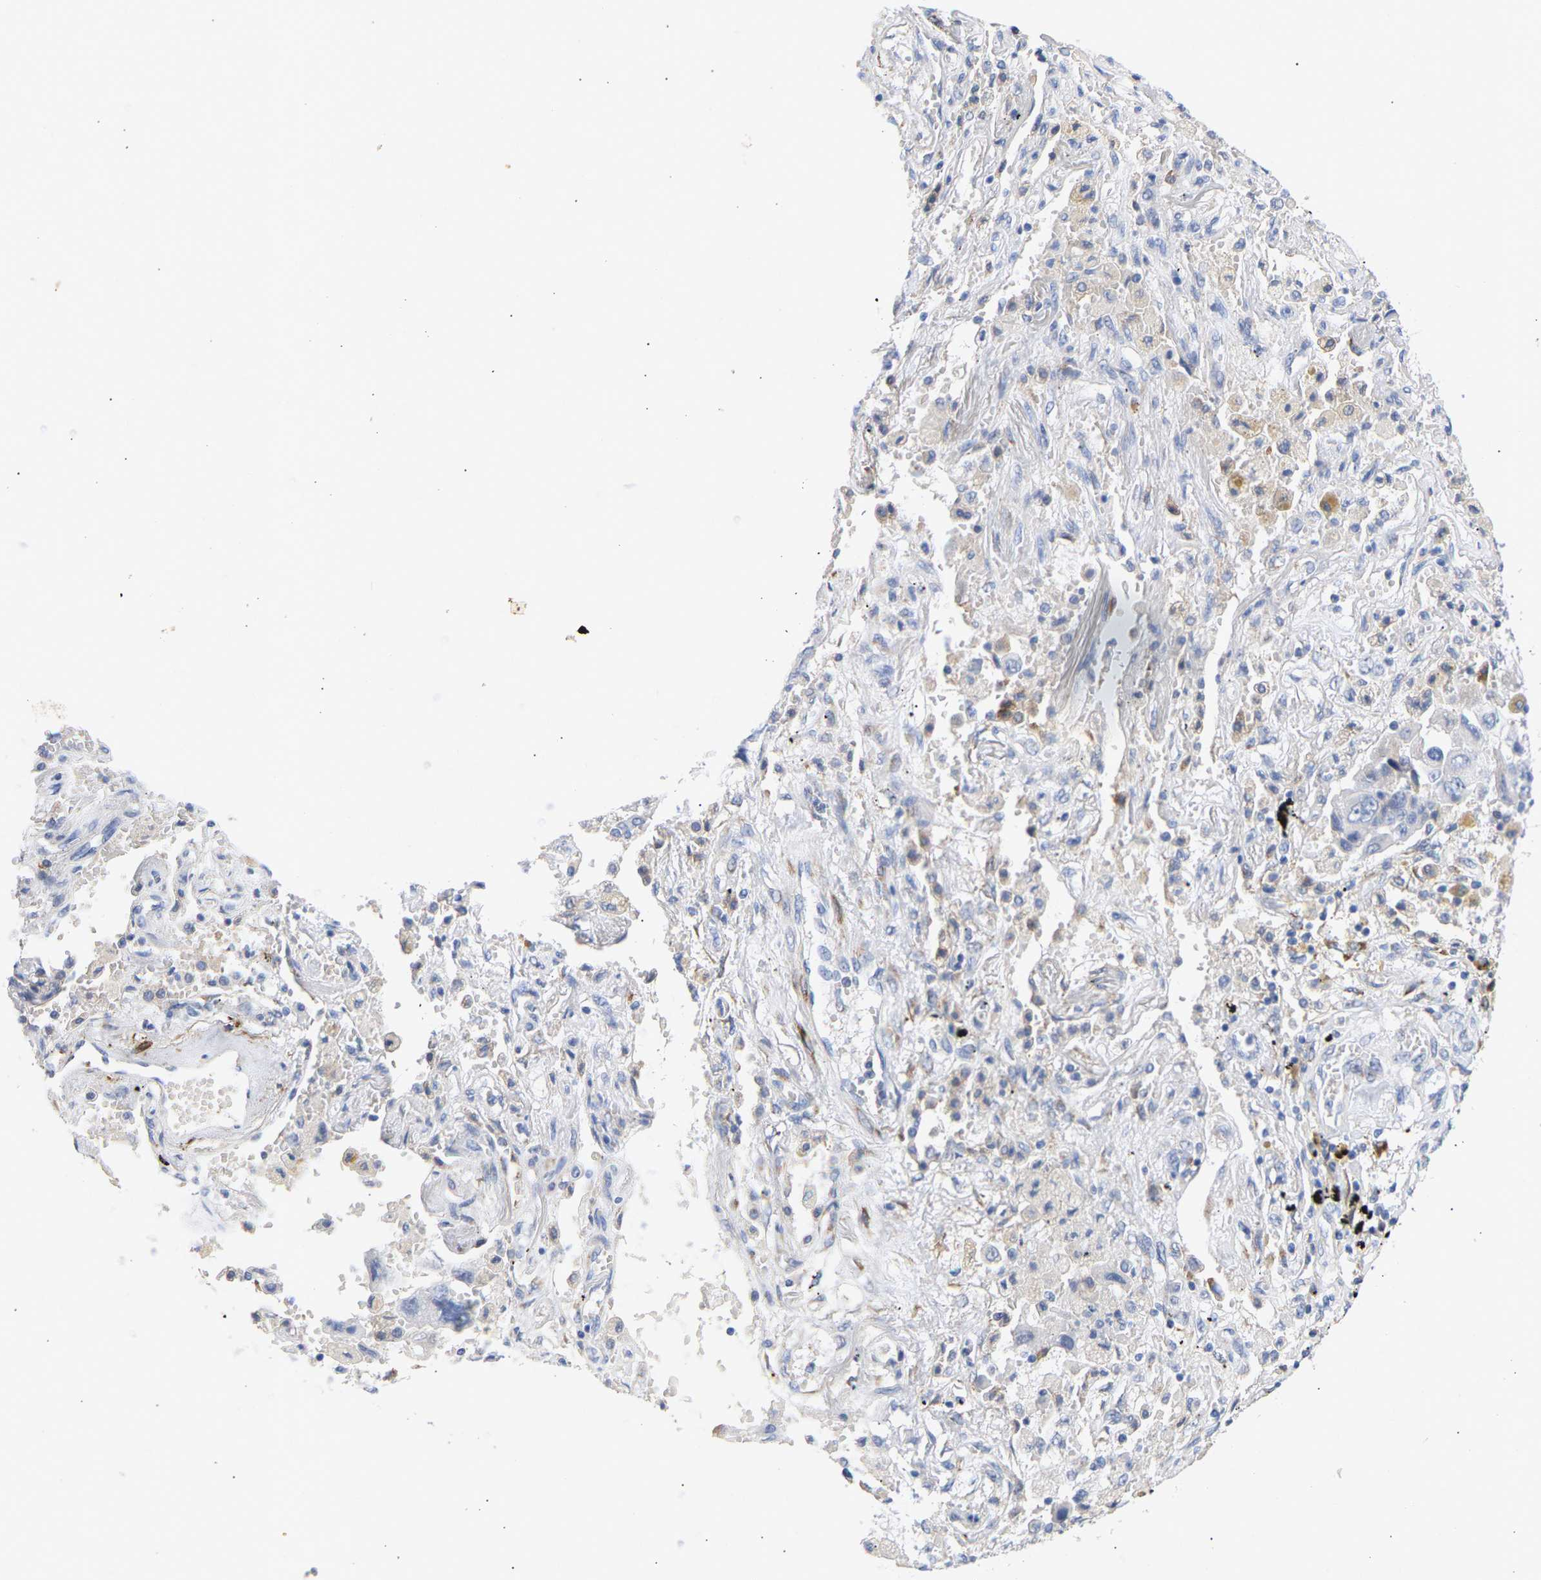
{"staining": {"intensity": "negative", "quantity": "none", "location": "none"}, "tissue": "lung cancer", "cell_type": "Tumor cells", "image_type": "cancer", "snomed": [{"axis": "morphology", "description": "Adenocarcinoma, NOS"}, {"axis": "topography", "description": "Lung"}], "caption": "A photomicrograph of human adenocarcinoma (lung) is negative for staining in tumor cells.", "gene": "SELENOM", "patient": {"sex": "female", "age": 65}}